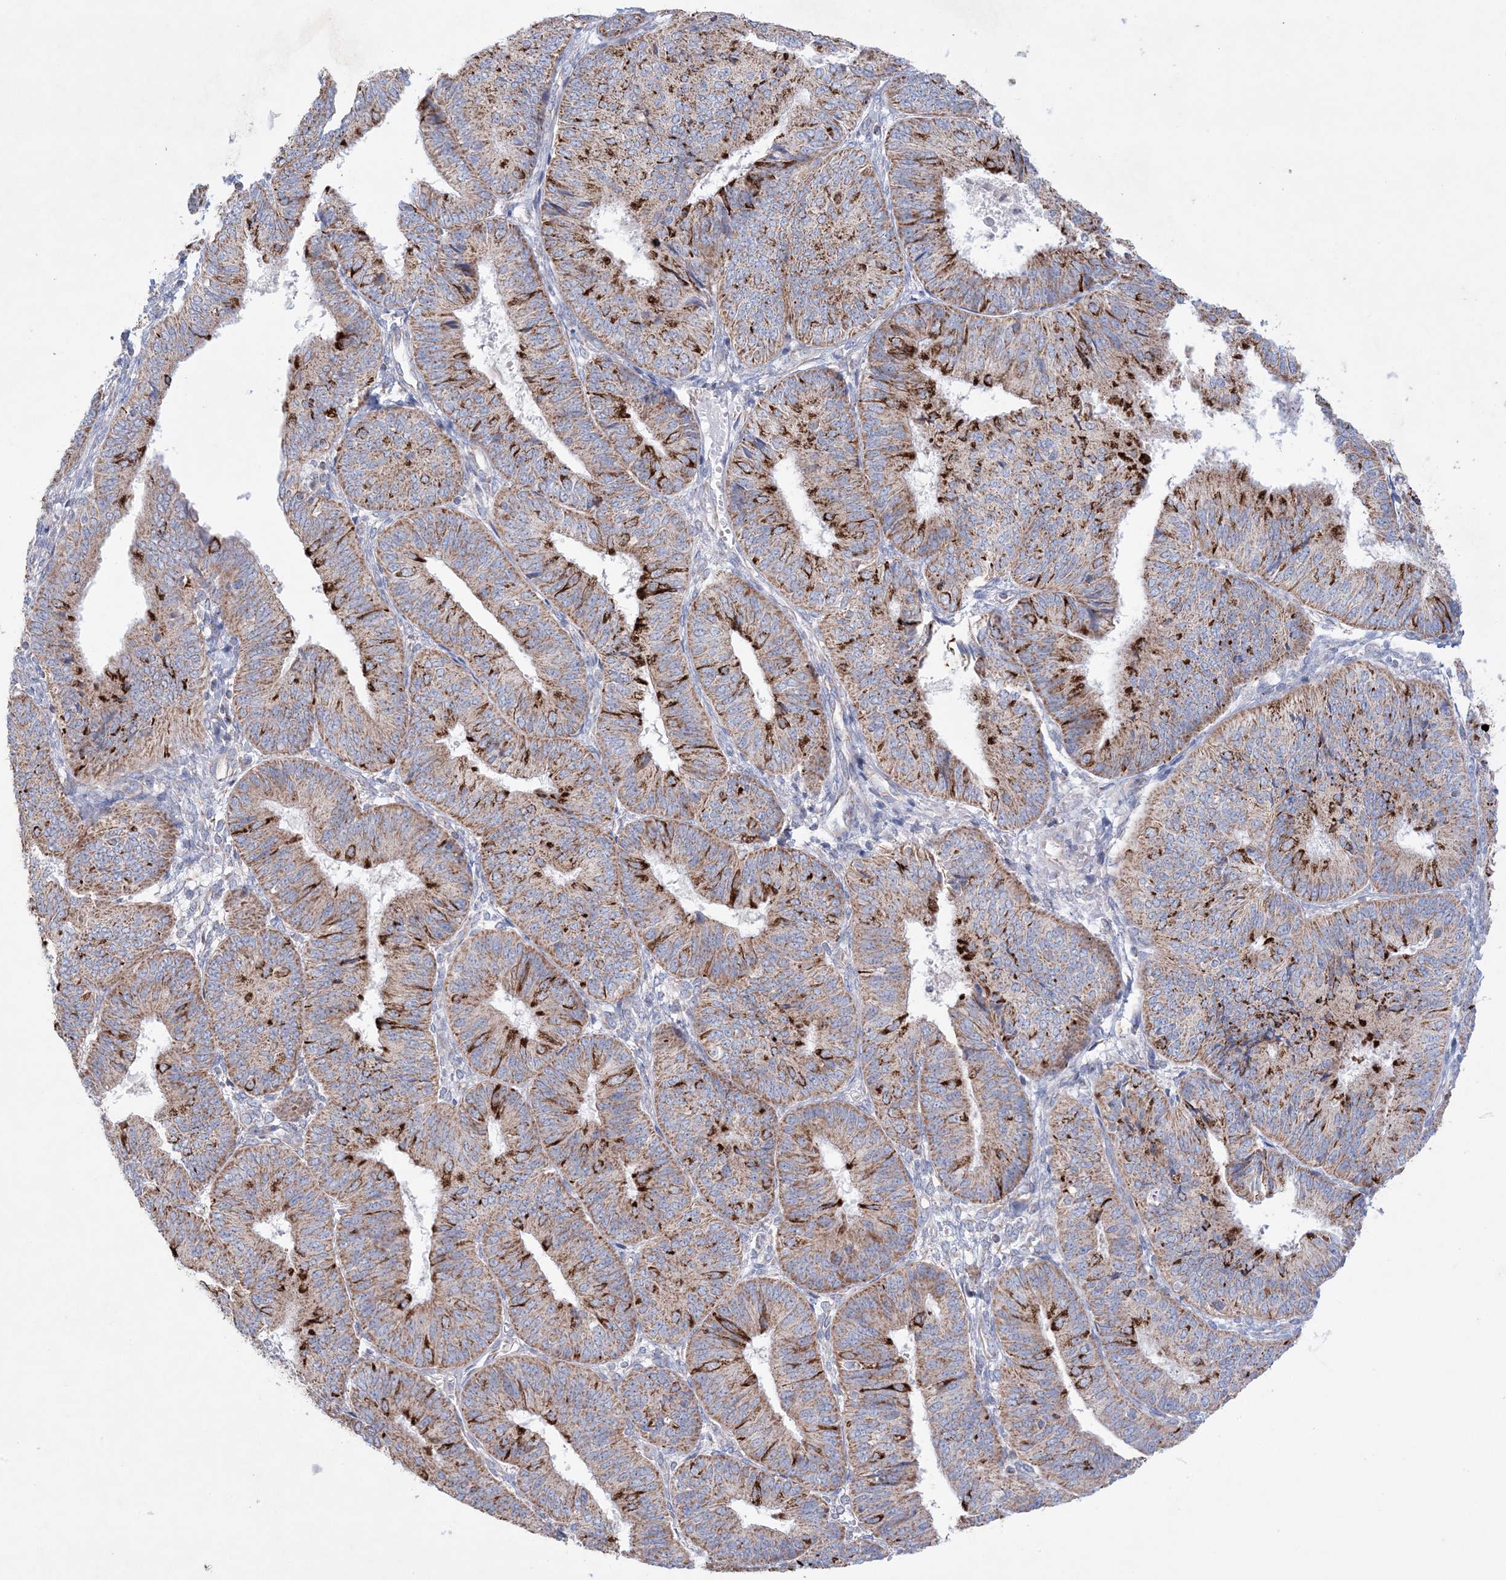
{"staining": {"intensity": "strong", "quantity": "25%-75%", "location": "cytoplasmic/membranous"}, "tissue": "endometrial cancer", "cell_type": "Tumor cells", "image_type": "cancer", "snomed": [{"axis": "morphology", "description": "Adenocarcinoma, NOS"}, {"axis": "topography", "description": "Endometrium"}], "caption": "Immunohistochemical staining of human endometrial cancer displays high levels of strong cytoplasmic/membranous protein expression in approximately 25%-75% of tumor cells.", "gene": "KCTD6", "patient": {"sex": "female", "age": 58}}